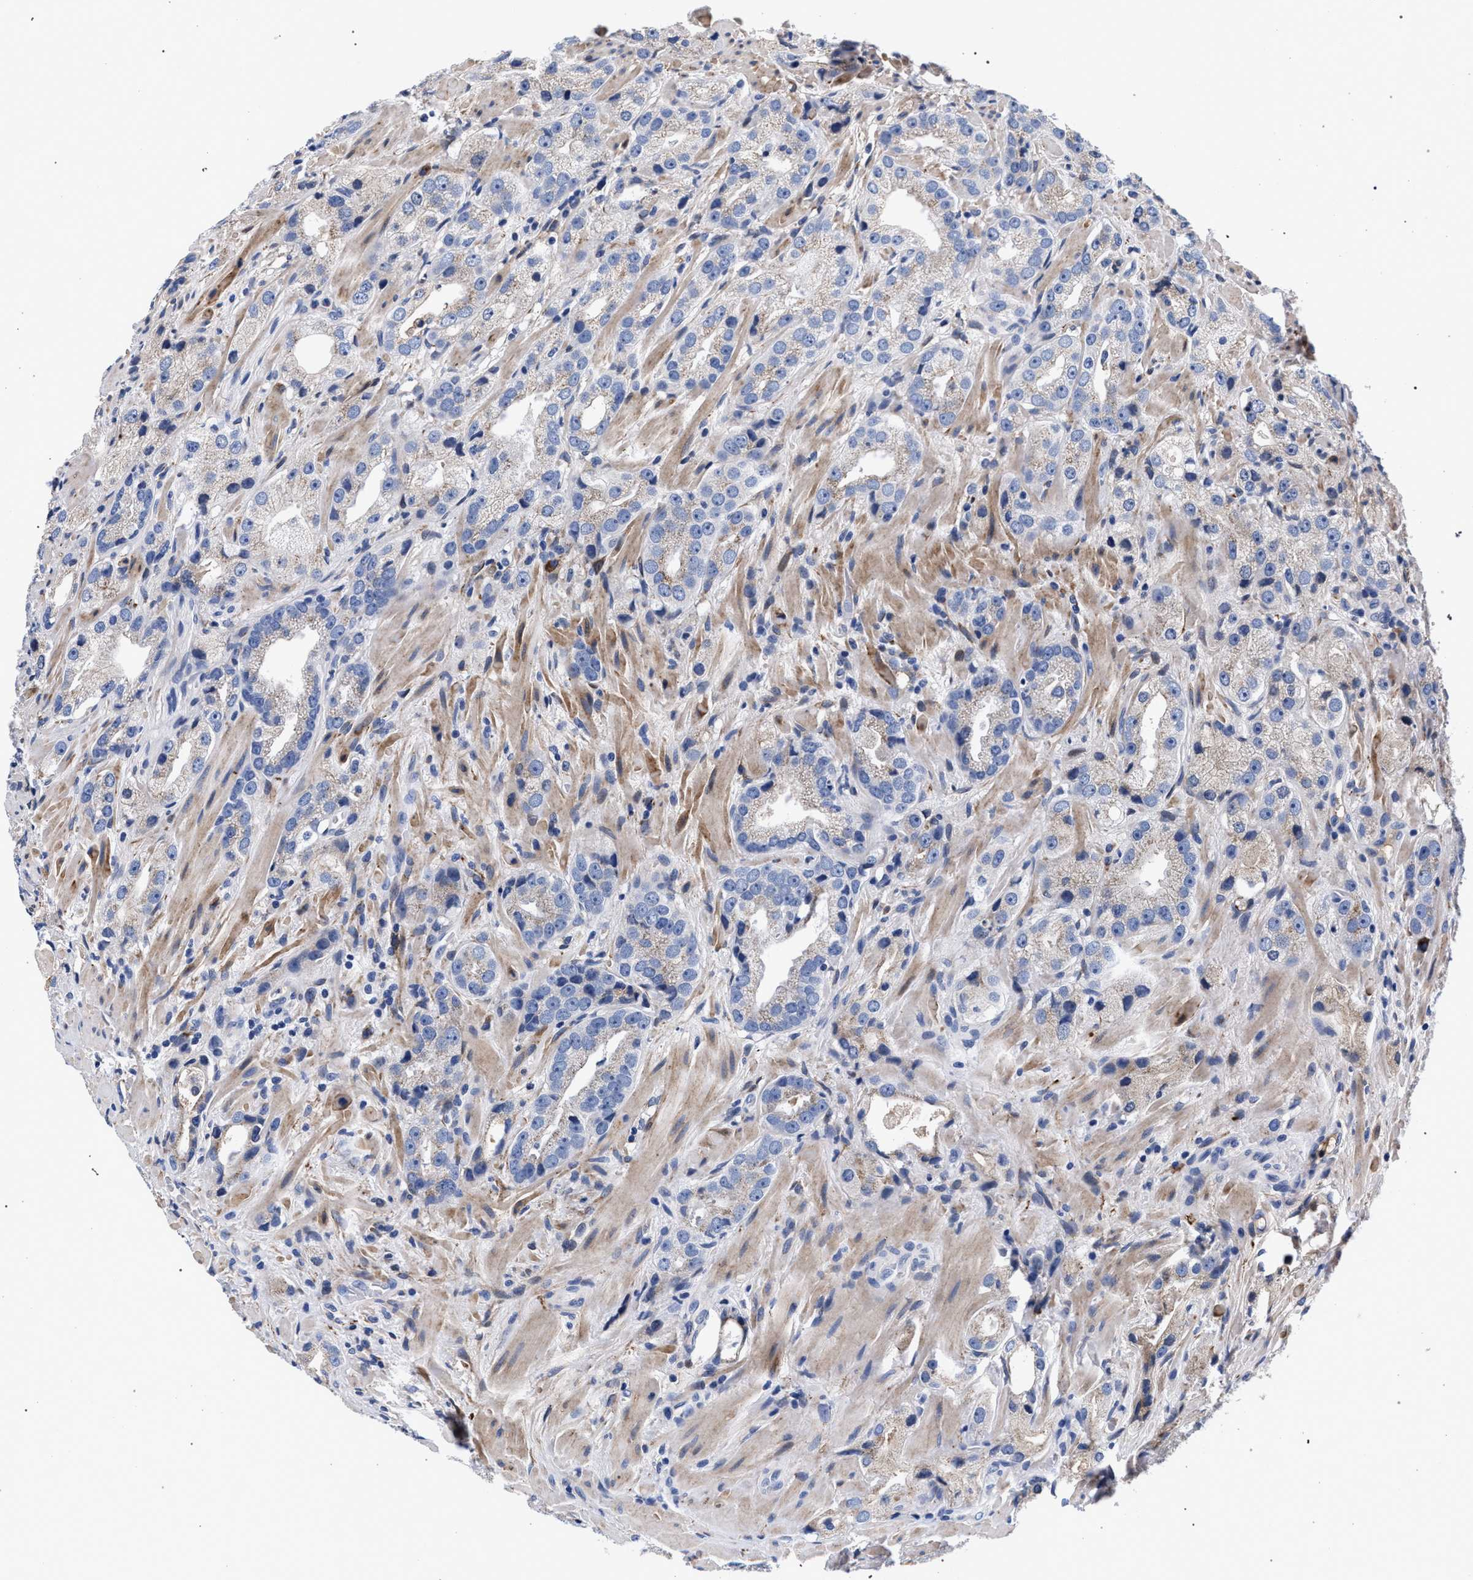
{"staining": {"intensity": "negative", "quantity": "none", "location": "none"}, "tissue": "prostate cancer", "cell_type": "Tumor cells", "image_type": "cancer", "snomed": [{"axis": "morphology", "description": "Adenocarcinoma, High grade"}, {"axis": "topography", "description": "Prostate"}], "caption": "Immunohistochemistry photomicrograph of neoplastic tissue: human prostate cancer (high-grade adenocarcinoma) stained with DAB demonstrates no significant protein staining in tumor cells.", "gene": "ACOX1", "patient": {"sex": "male", "age": 63}}